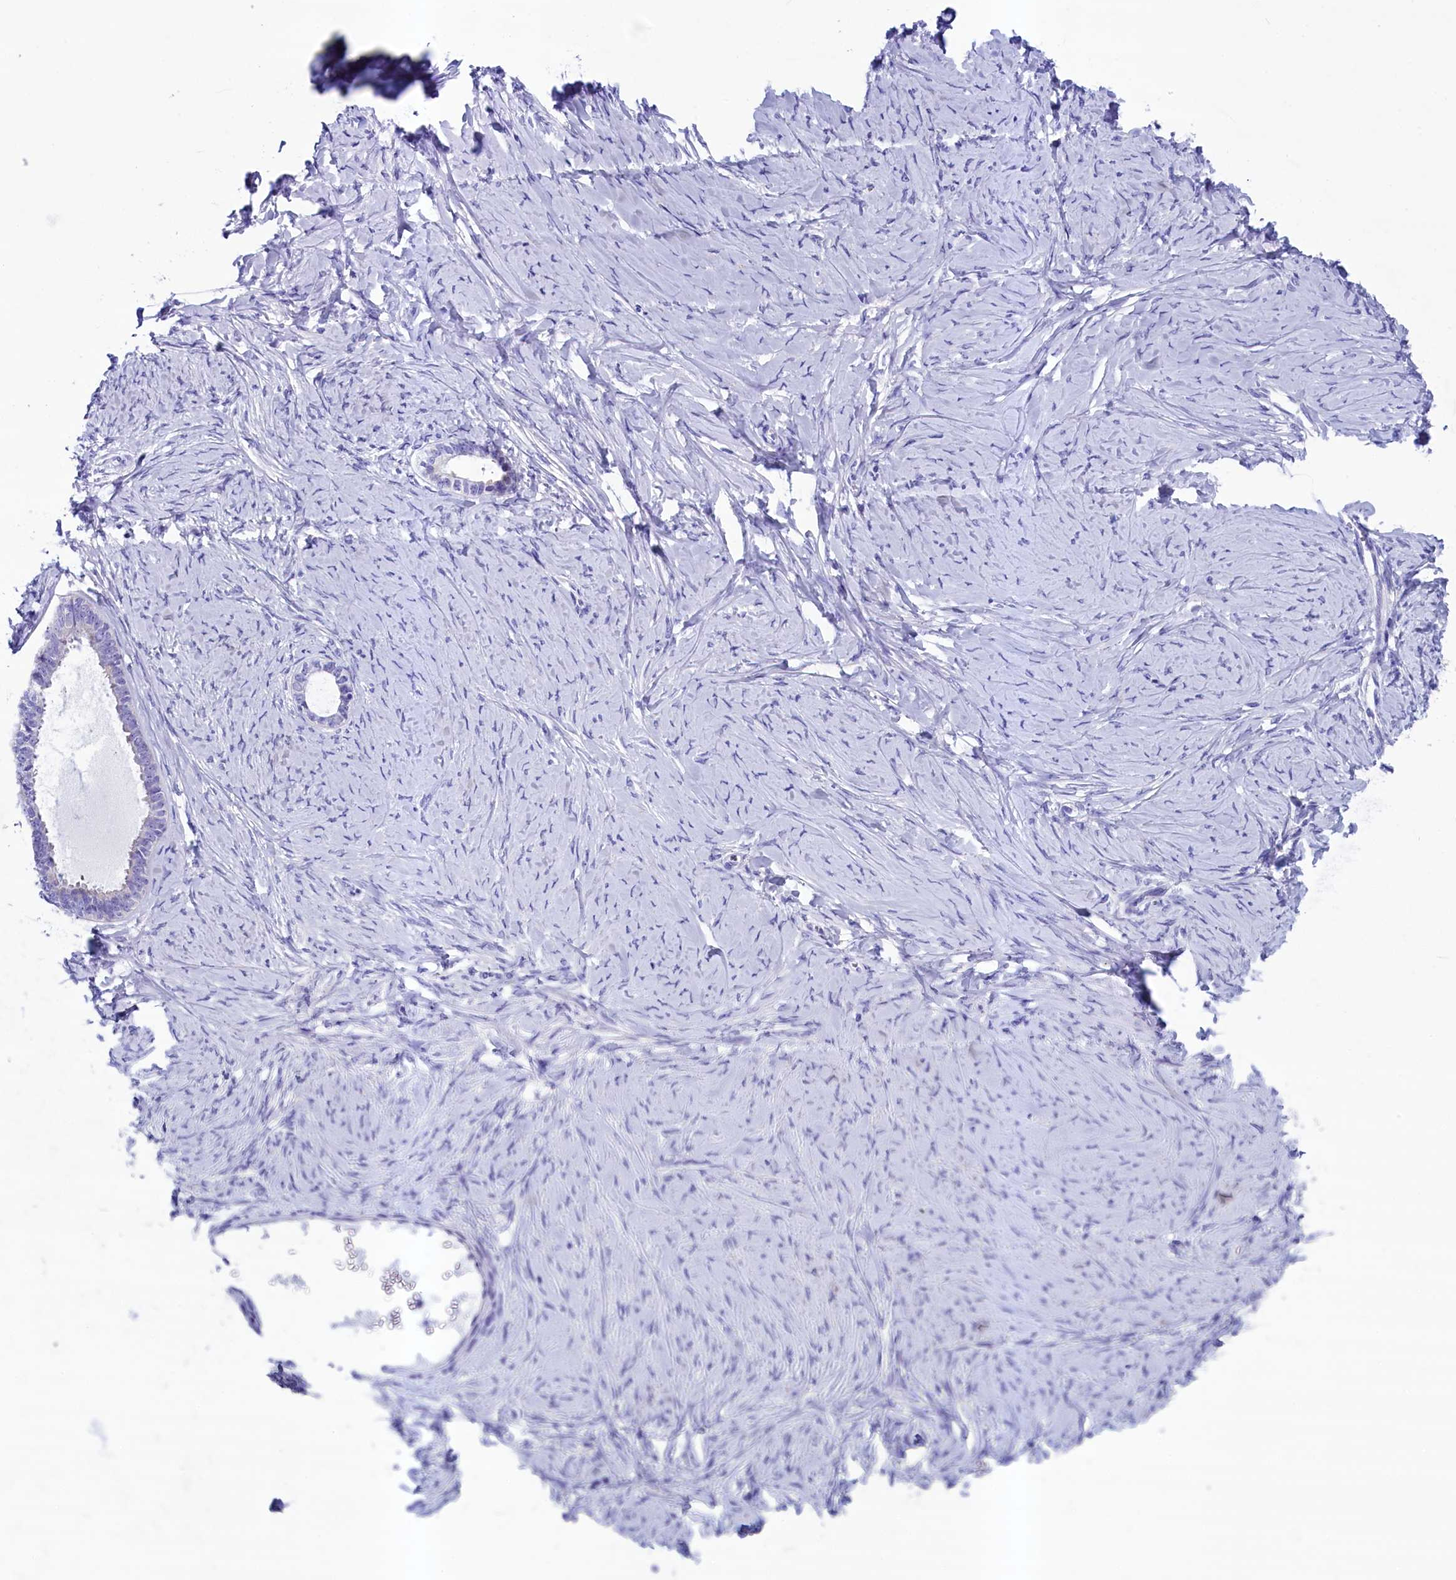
{"staining": {"intensity": "negative", "quantity": "none", "location": "none"}, "tissue": "ovarian cancer", "cell_type": "Tumor cells", "image_type": "cancer", "snomed": [{"axis": "morphology", "description": "Cystadenocarcinoma, serous, NOS"}, {"axis": "topography", "description": "Ovary"}], "caption": "Ovarian cancer (serous cystadenocarcinoma) was stained to show a protein in brown. There is no significant staining in tumor cells.", "gene": "SCD5", "patient": {"sex": "female", "age": 79}}